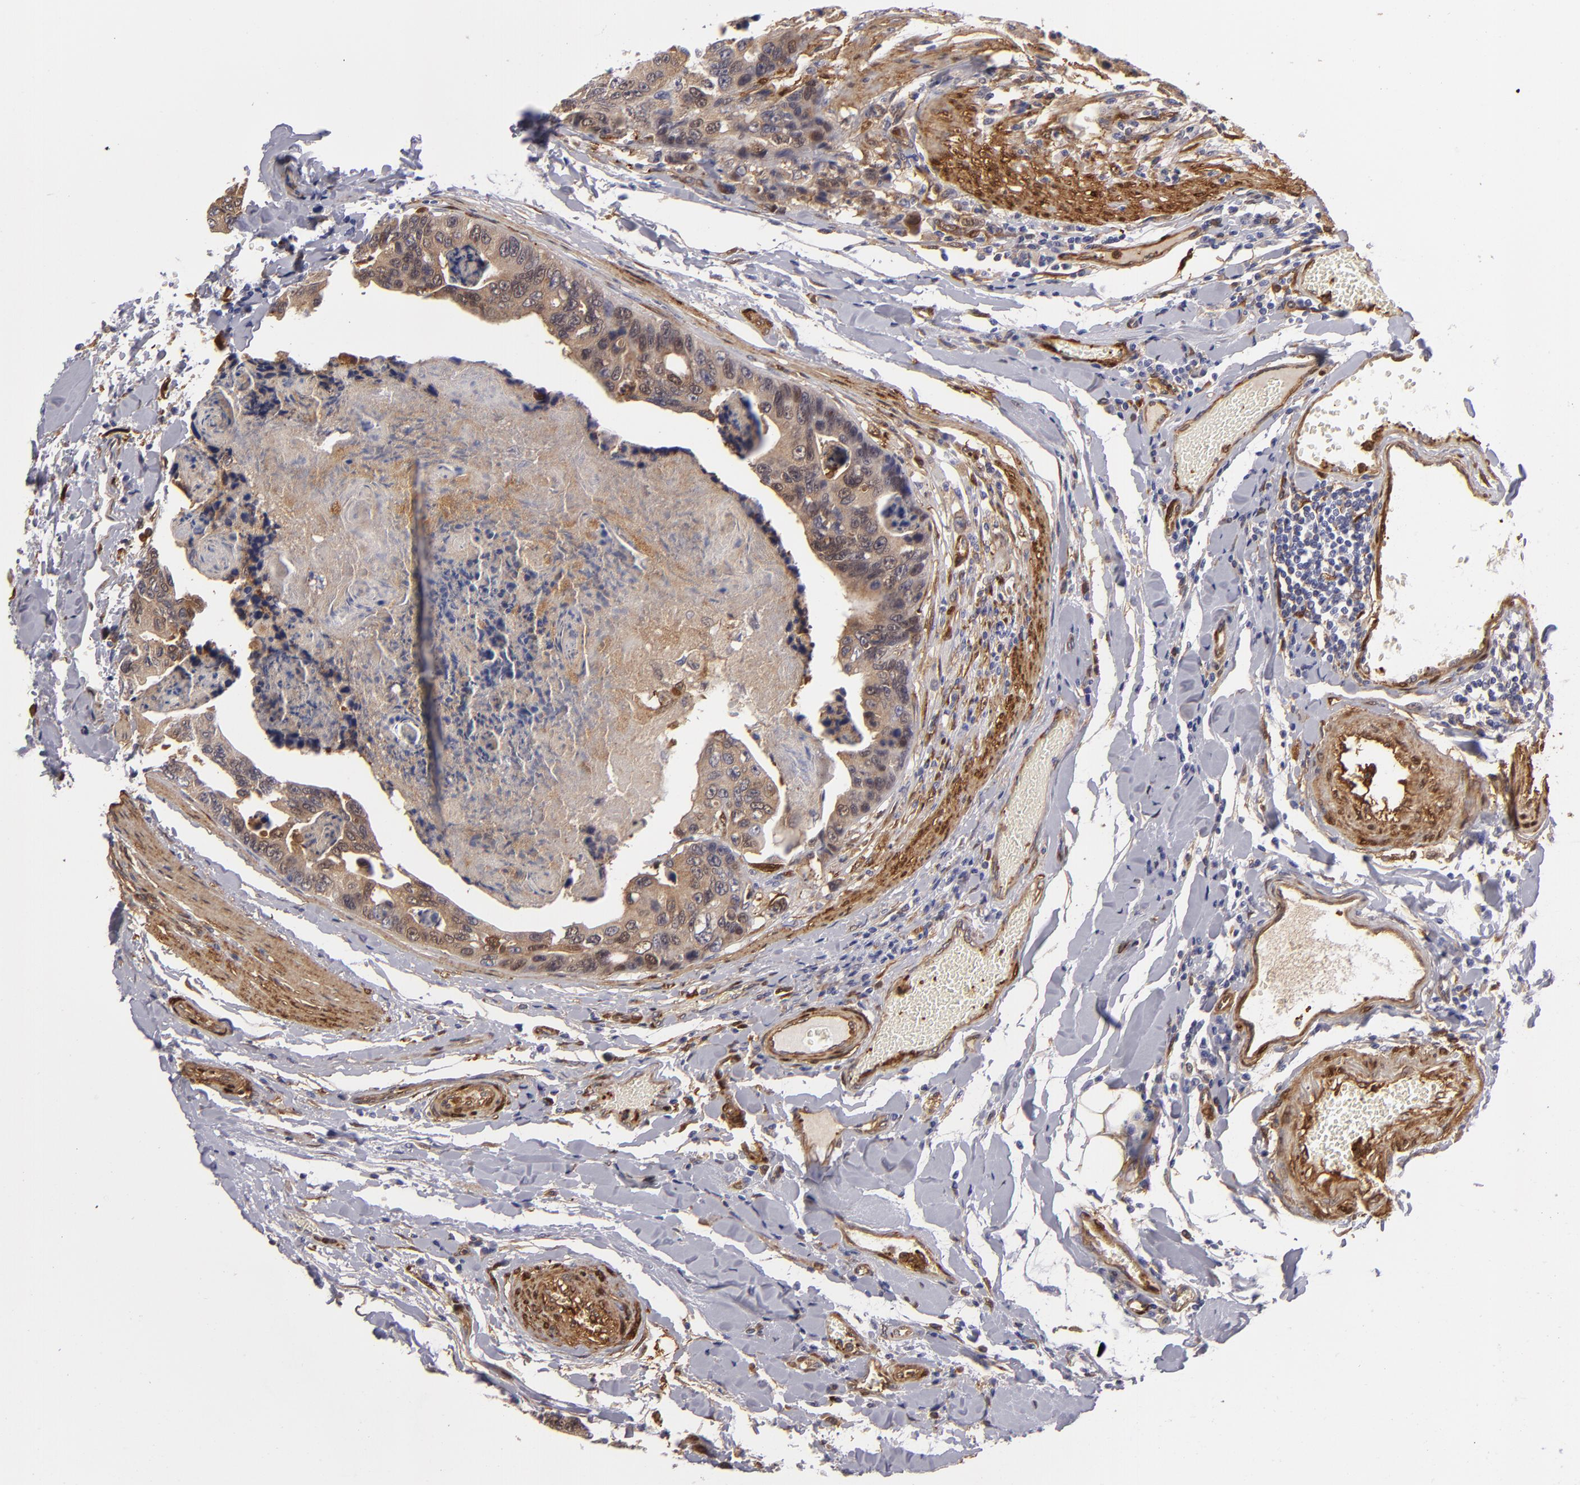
{"staining": {"intensity": "moderate", "quantity": ">75%", "location": "cytoplasmic/membranous"}, "tissue": "colorectal cancer", "cell_type": "Tumor cells", "image_type": "cancer", "snomed": [{"axis": "morphology", "description": "Adenocarcinoma, NOS"}, {"axis": "topography", "description": "Colon"}], "caption": "Immunohistochemistry staining of adenocarcinoma (colorectal), which displays medium levels of moderate cytoplasmic/membranous positivity in approximately >75% of tumor cells indicating moderate cytoplasmic/membranous protein positivity. The staining was performed using DAB (brown) for protein detection and nuclei were counterstained in hematoxylin (blue).", "gene": "VCL", "patient": {"sex": "female", "age": 86}}